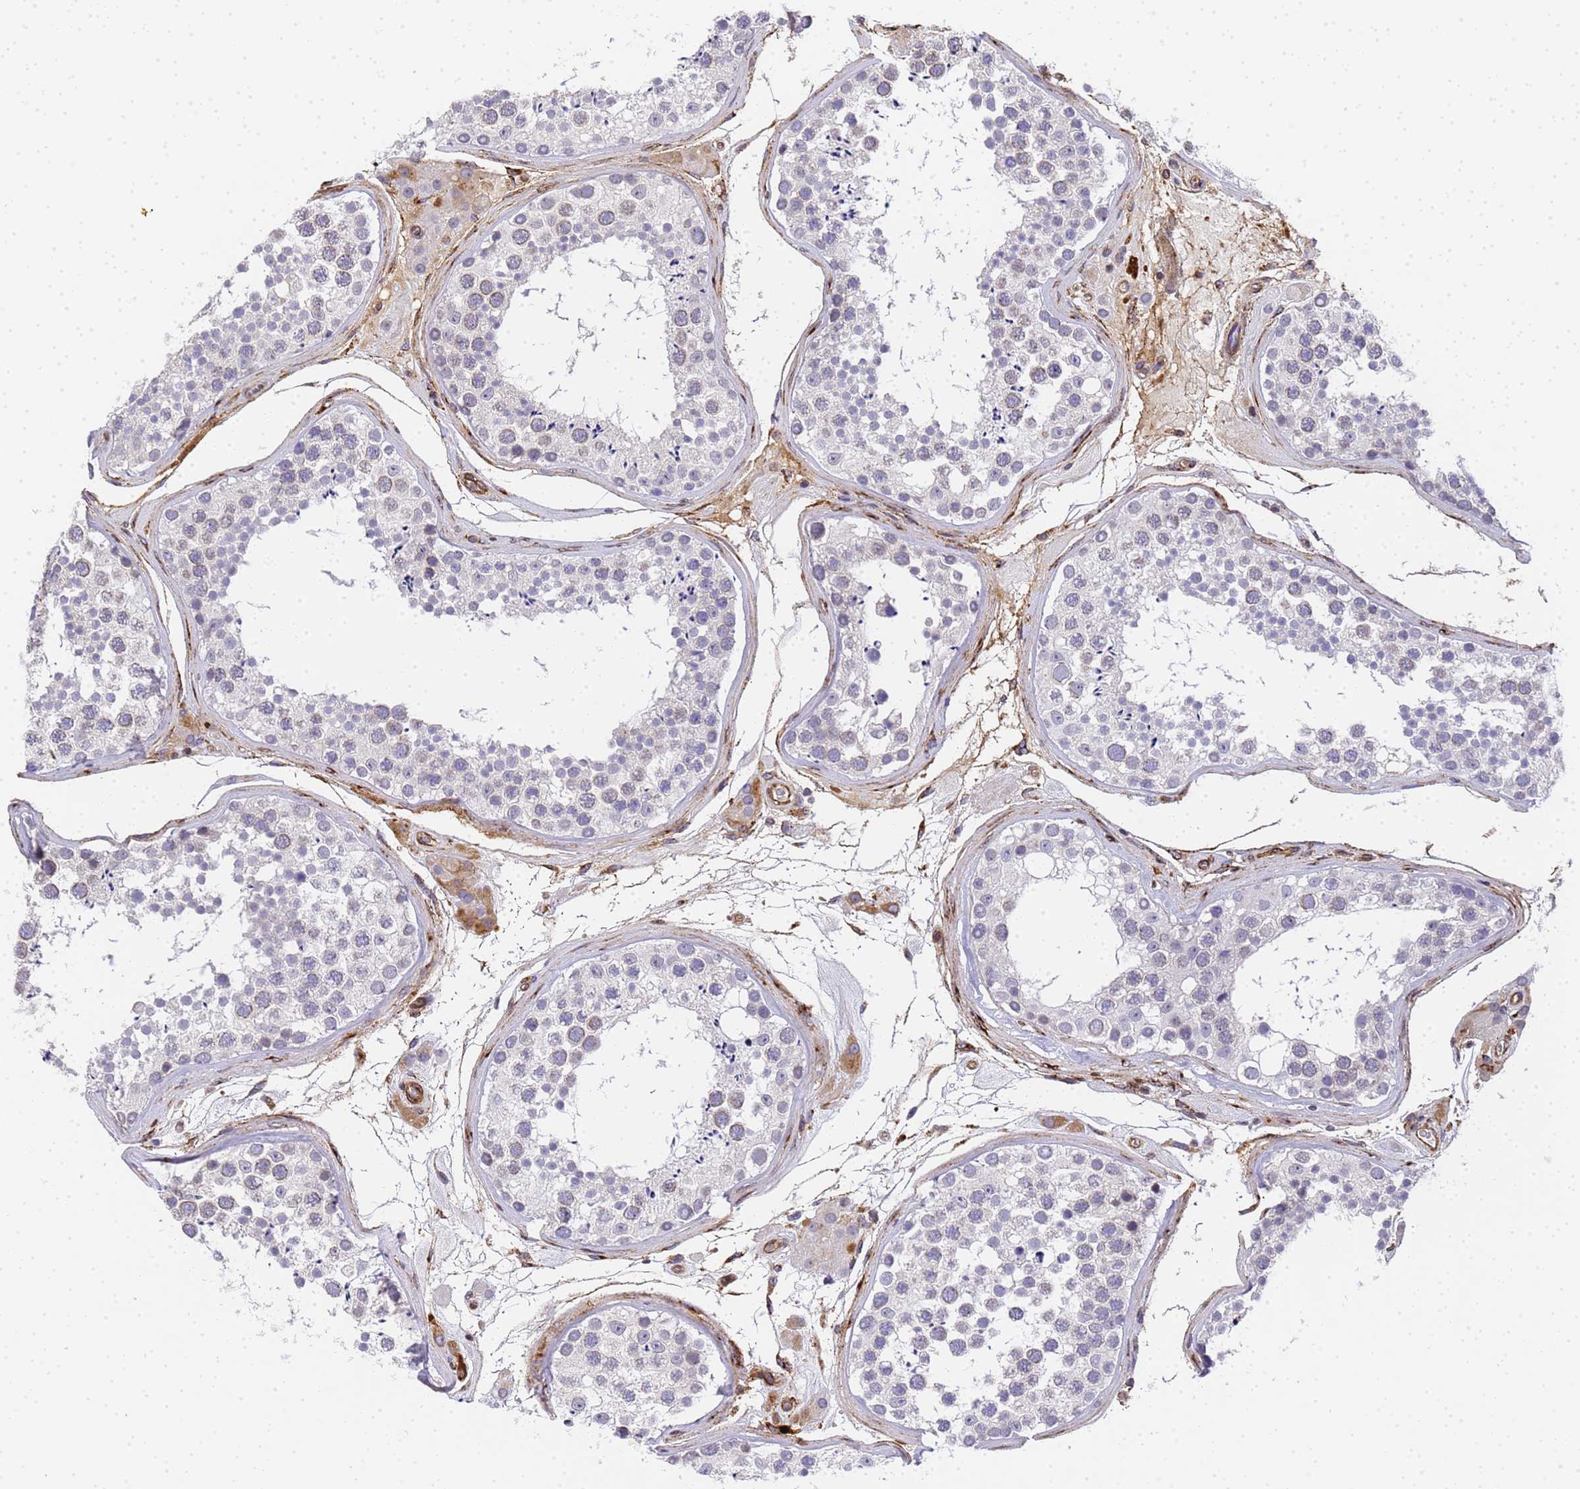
{"staining": {"intensity": "weak", "quantity": "<25%", "location": "cytoplasmic/membranous"}, "tissue": "testis", "cell_type": "Cells in seminiferous ducts", "image_type": "normal", "snomed": [{"axis": "morphology", "description": "Normal tissue, NOS"}, {"axis": "topography", "description": "Testis"}], "caption": "Immunohistochemistry (IHC) photomicrograph of benign testis: human testis stained with DAB (3,3'-diaminobenzidine) displays no significant protein expression in cells in seminiferous ducts. (DAB IHC visualized using brightfield microscopy, high magnification).", "gene": "IGFBP7", "patient": {"sex": "male", "age": 46}}